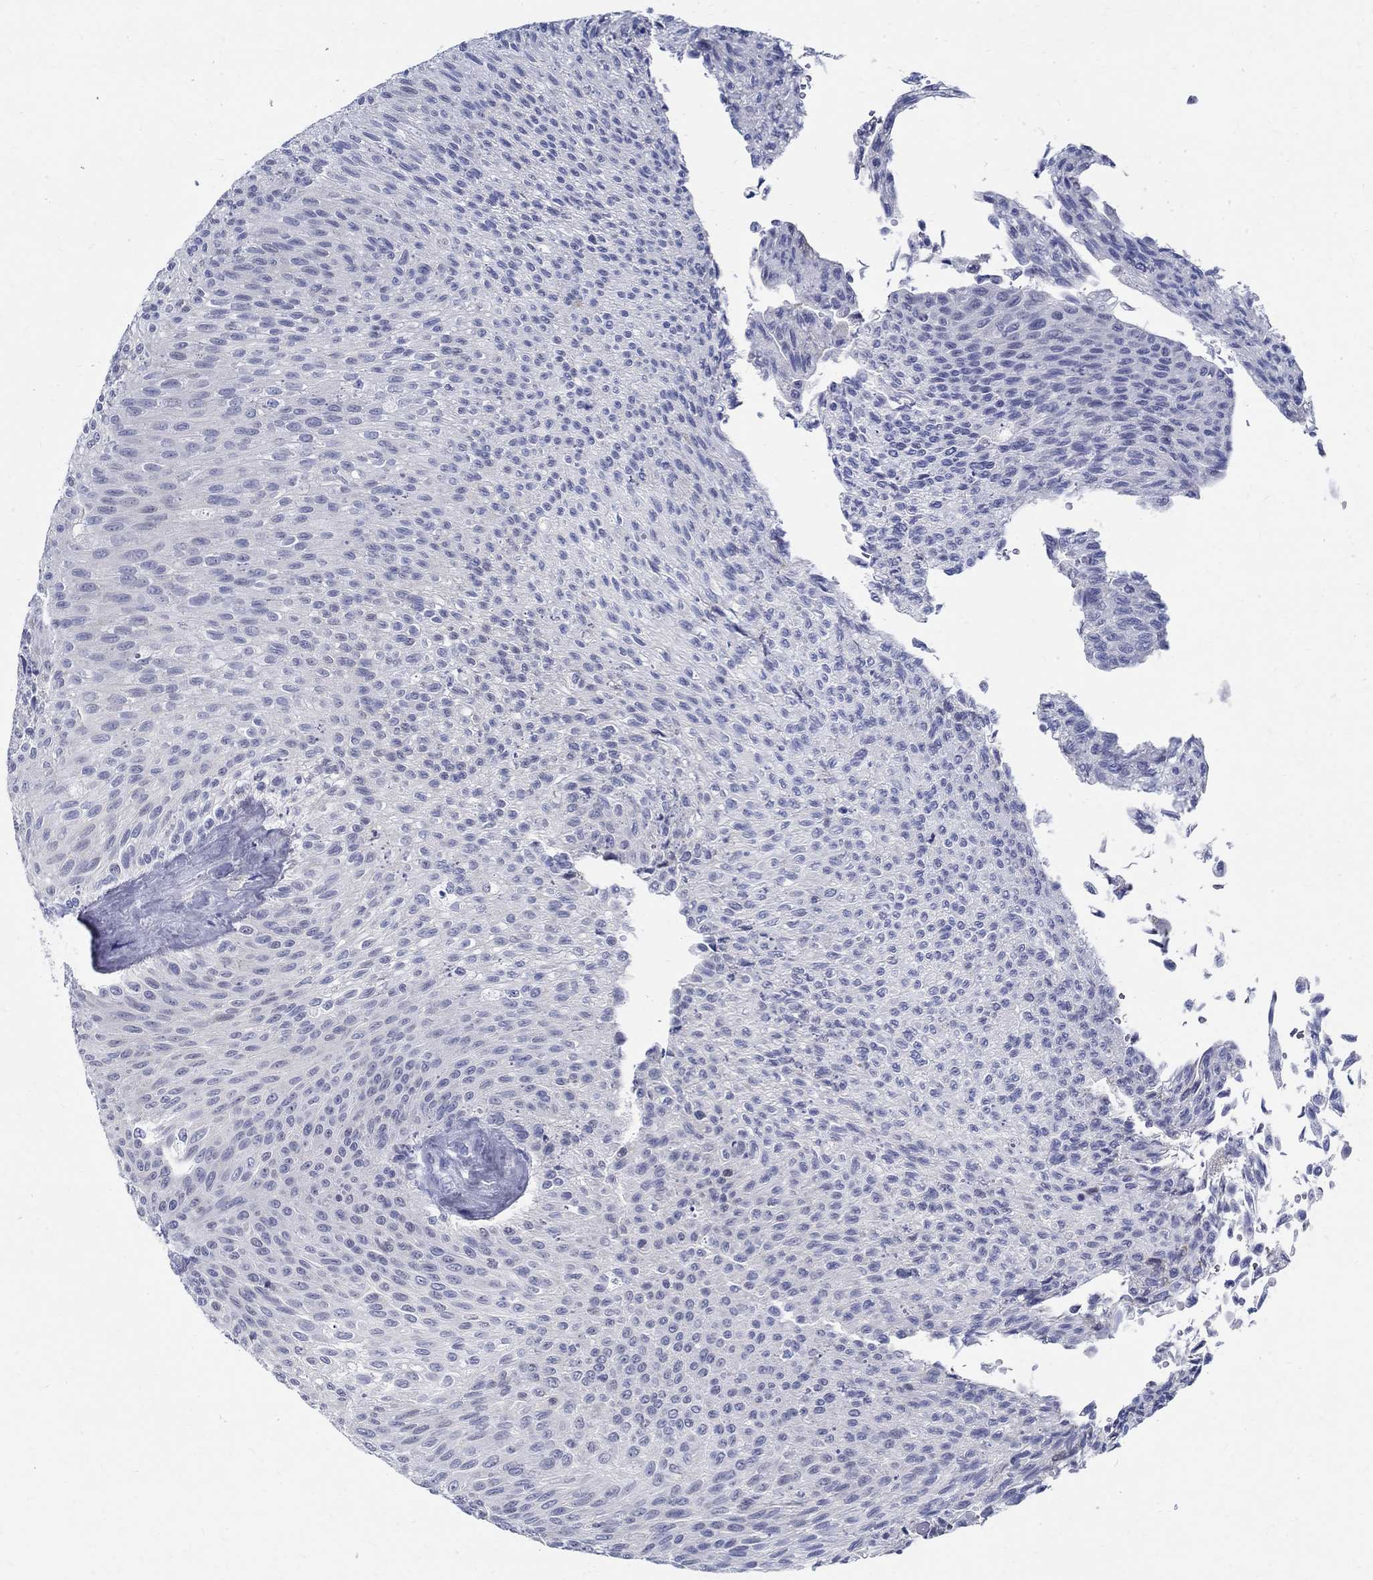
{"staining": {"intensity": "negative", "quantity": "none", "location": "none"}, "tissue": "urothelial cancer", "cell_type": "Tumor cells", "image_type": "cancer", "snomed": [{"axis": "morphology", "description": "Urothelial carcinoma, Low grade"}, {"axis": "topography", "description": "Ureter, NOS"}, {"axis": "topography", "description": "Urinary bladder"}], "caption": "Tumor cells are negative for protein expression in human urothelial carcinoma (low-grade).", "gene": "BSPRY", "patient": {"sex": "male", "age": 78}}